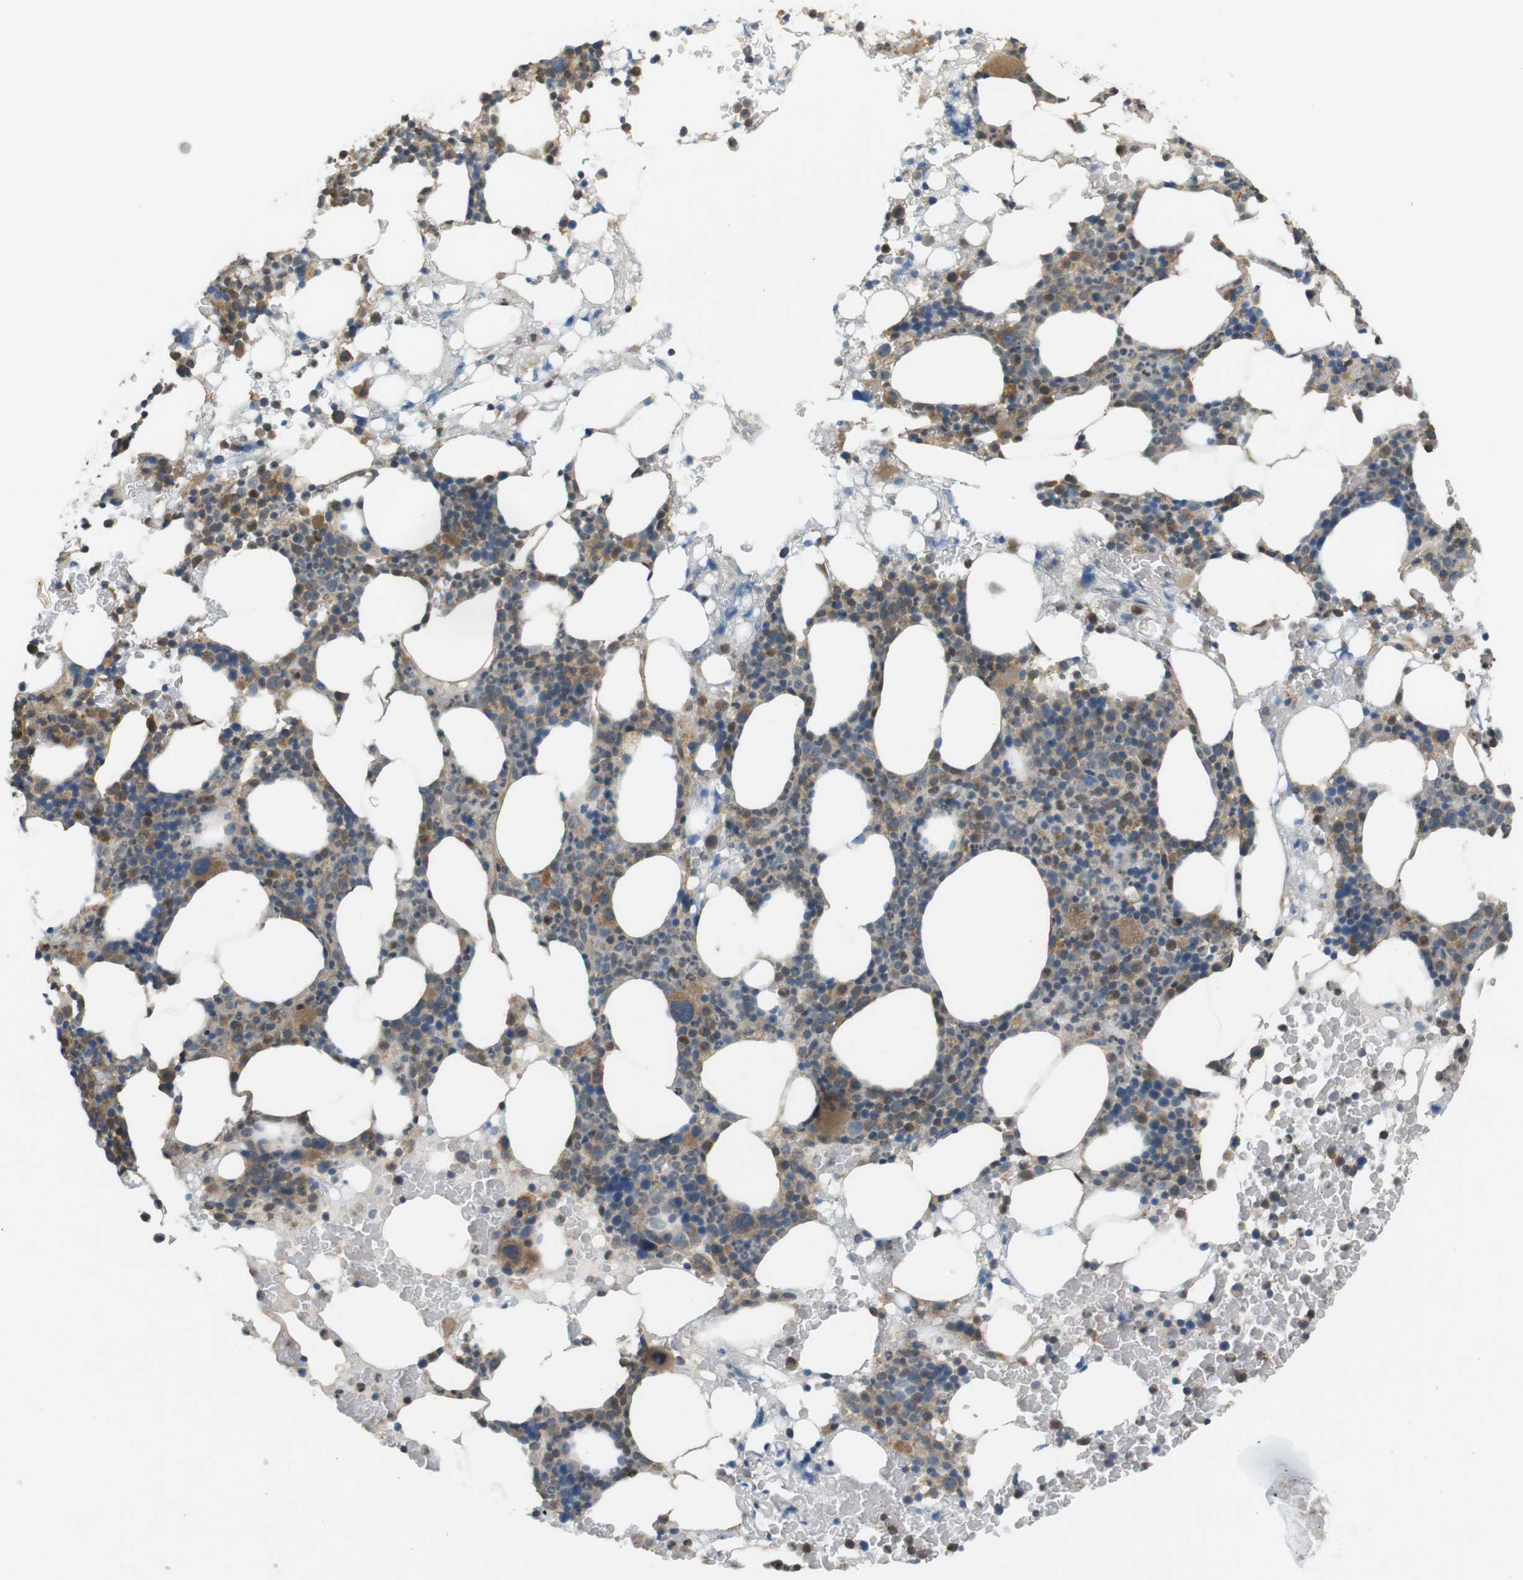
{"staining": {"intensity": "moderate", "quantity": "25%-75%", "location": "cytoplasmic/membranous"}, "tissue": "bone marrow", "cell_type": "Hematopoietic cells", "image_type": "normal", "snomed": [{"axis": "morphology", "description": "Normal tissue, NOS"}, {"axis": "morphology", "description": "Inflammation, NOS"}, {"axis": "topography", "description": "Bone marrow"}], "caption": "DAB (3,3'-diaminobenzidine) immunohistochemical staining of normal human bone marrow exhibits moderate cytoplasmic/membranous protein staining in about 25%-75% of hematopoietic cells. The staining is performed using DAB brown chromogen to label protein expression. The nuclei are counter-stained blue using hematoxylin.", "gene": "ZDHHC20", "patient": {"sex": "female", "age": 84}}